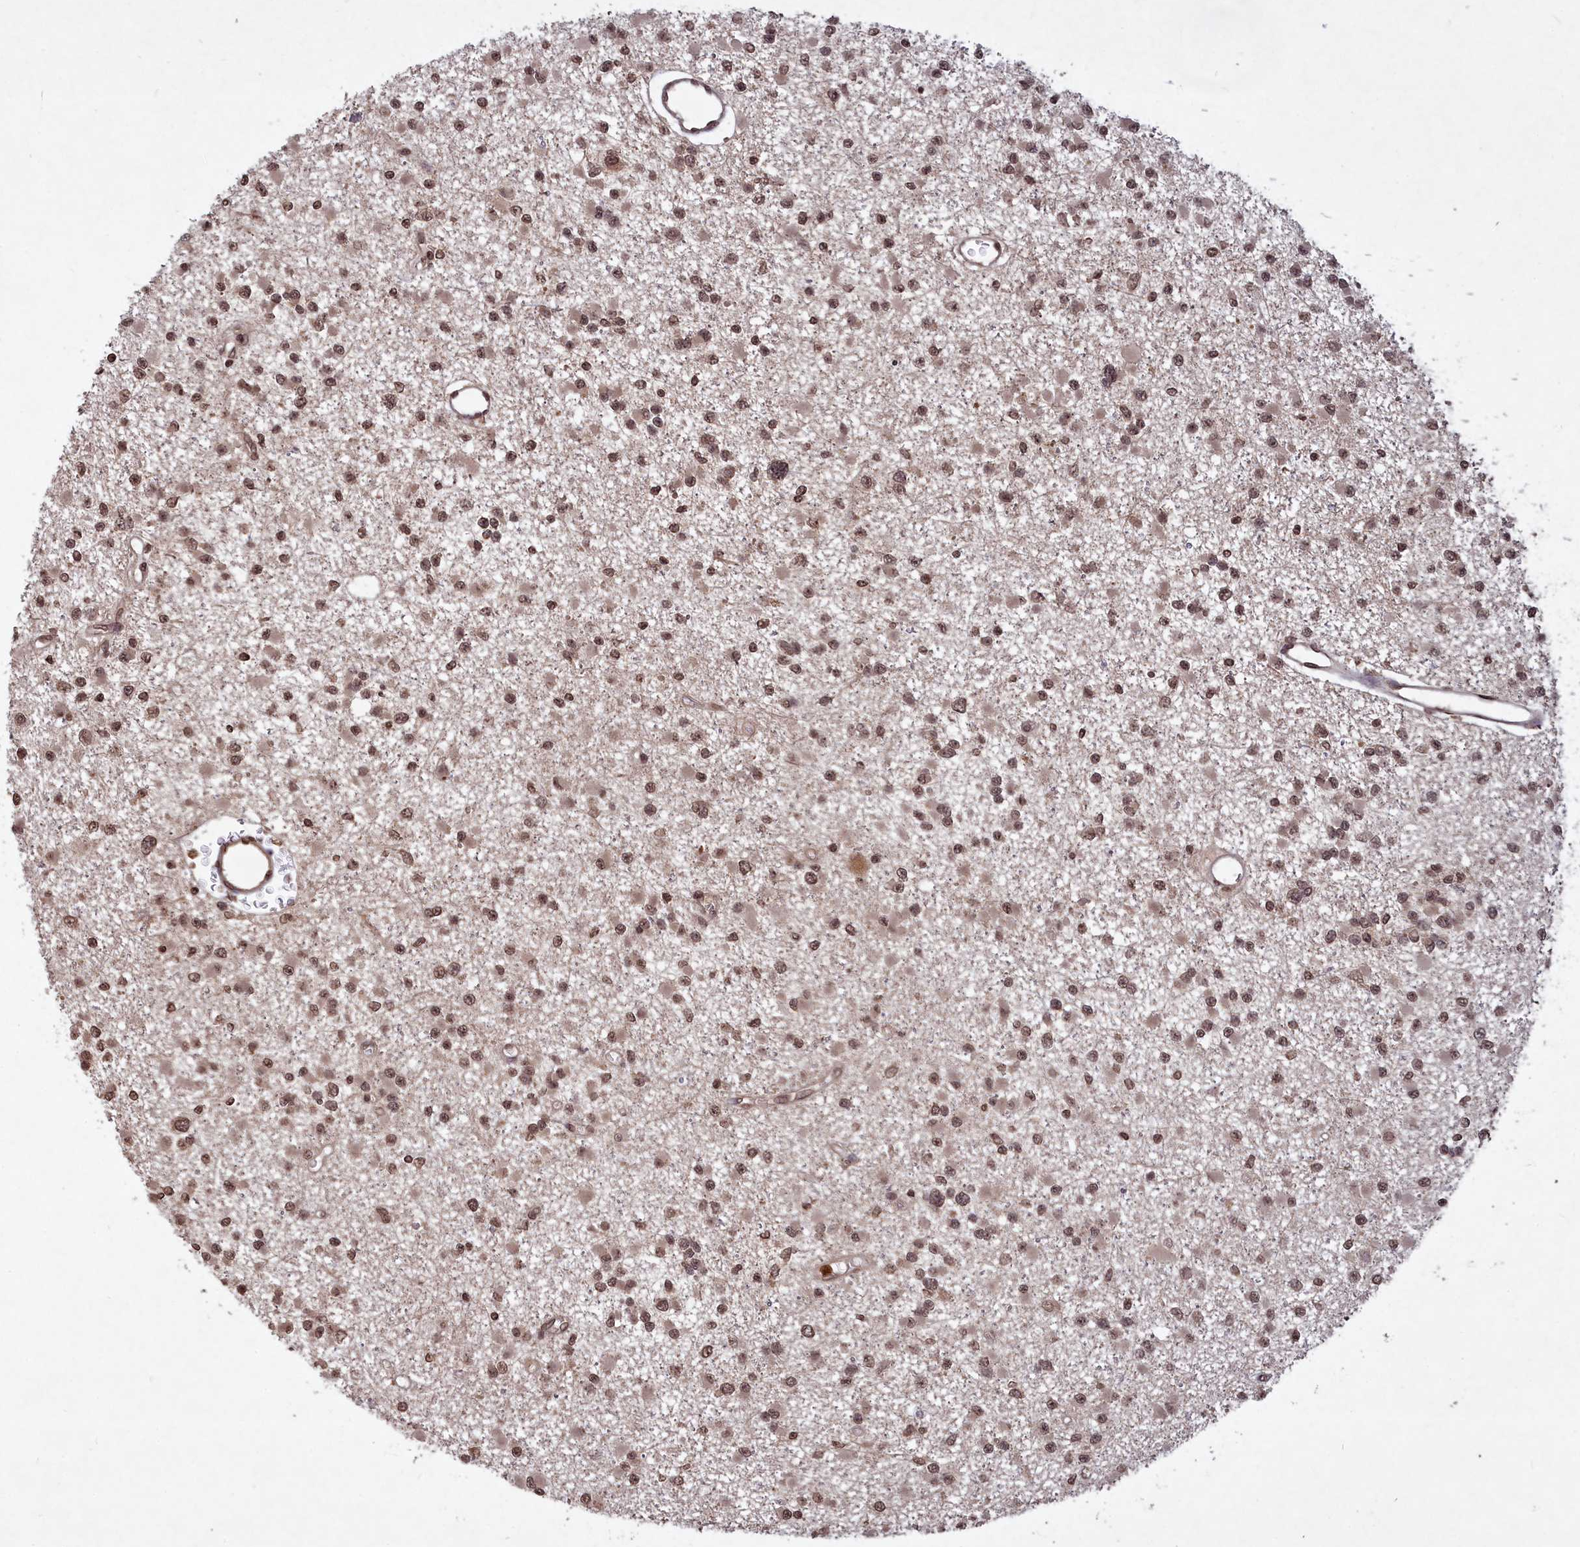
{"staining": {"intensity": "moderate", "quantity": ">75%", "location": "nuclear"}, "tissue": "glioma", "cell_type": "Tumor cells", "image_type": "cancer", "snomed": [{"axis": "morphology", "description": "Glioma, malignant, Low grade"}, {"axis": "topography", "description": "Brain"}], "caption": "Glioma stained with DAB IHC demonstrates medium levels of moderate nuclear expression in approximately >75% of tumor cells.", "gene": "SRMS", "patient": {"sex": "female", "age": 22}}